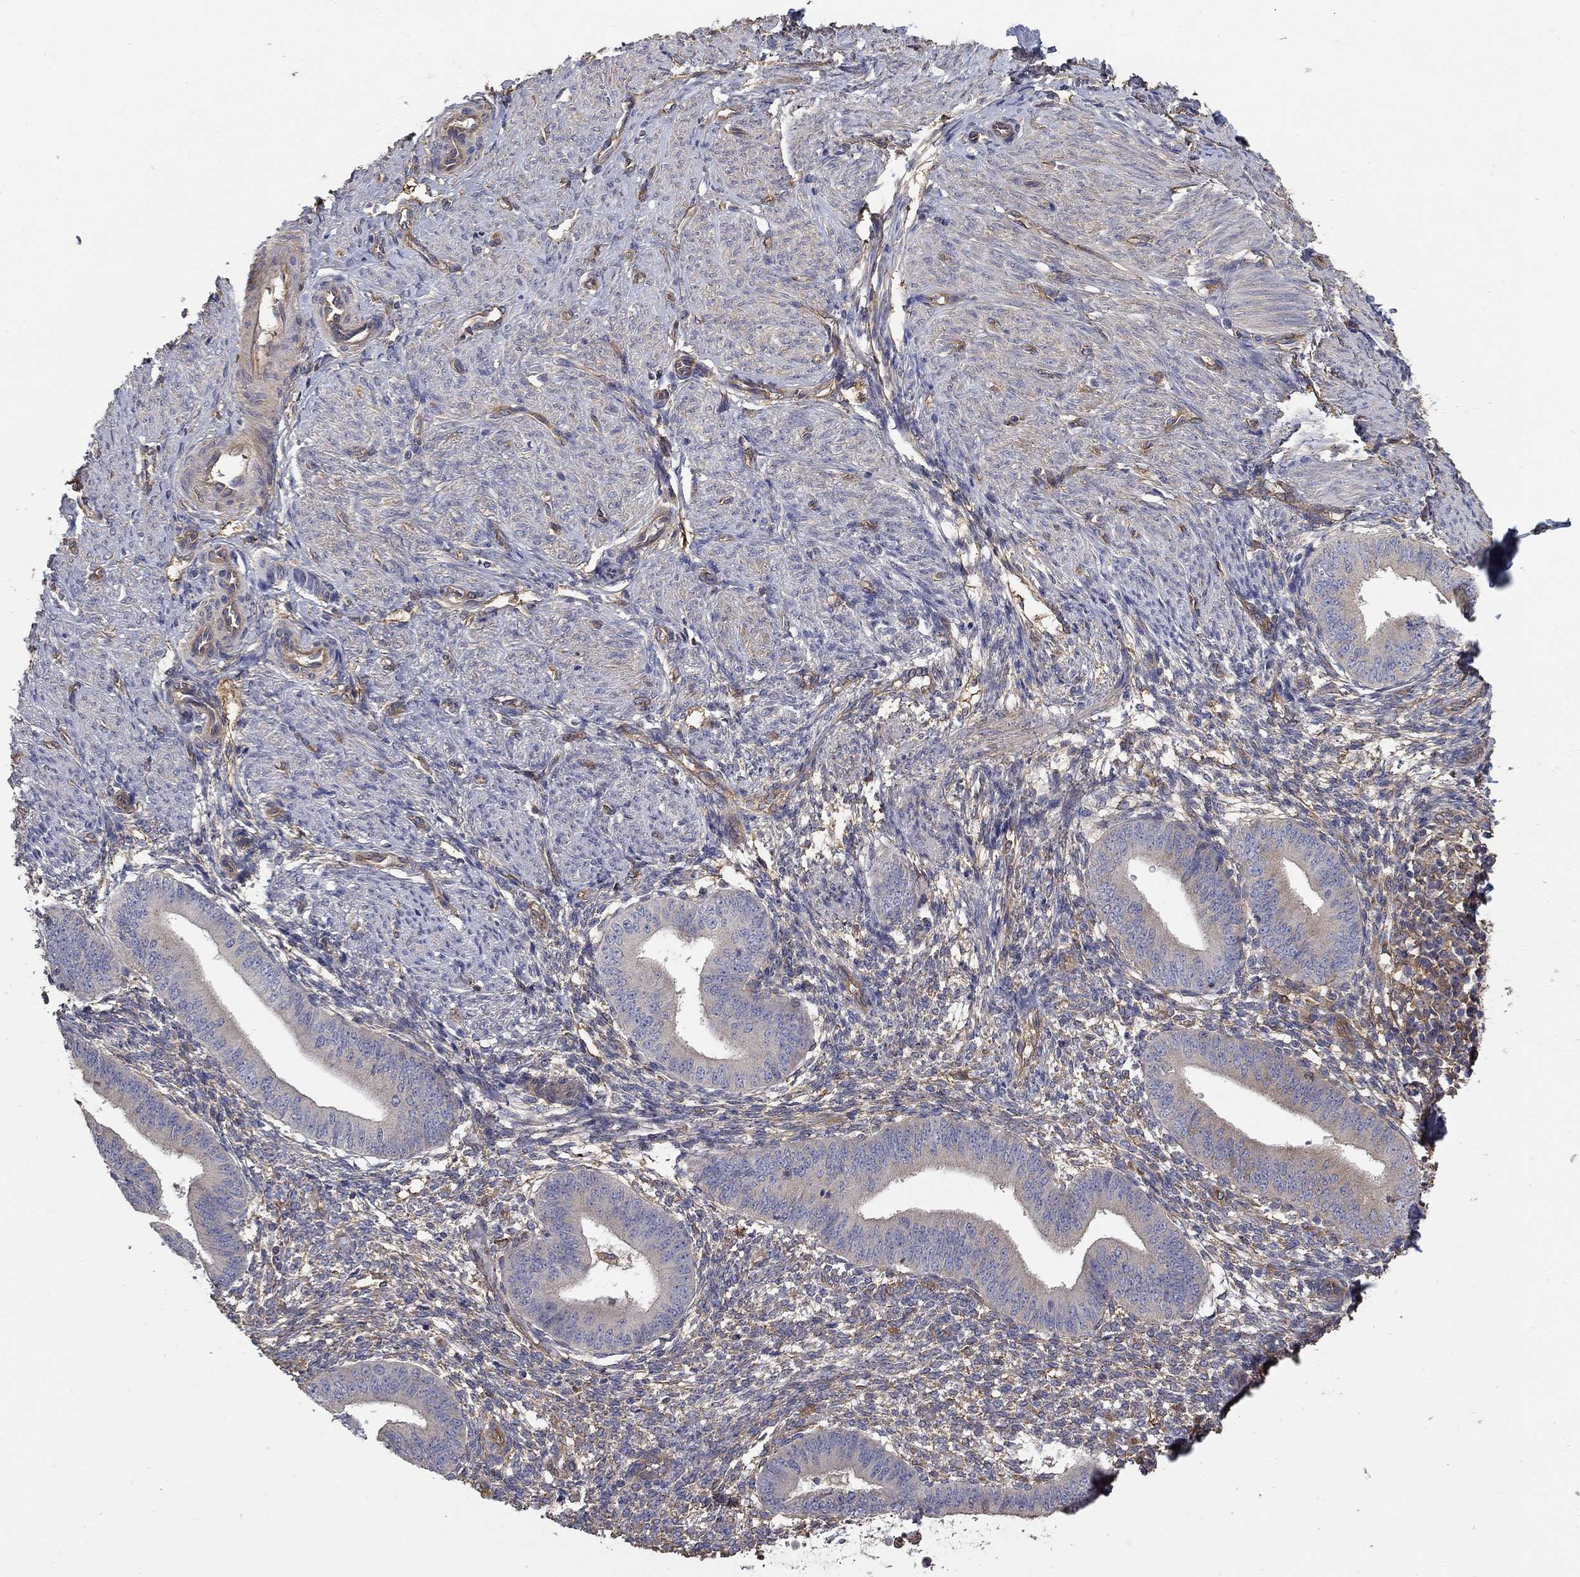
{"staining": {"intensity": "weak", "quantity": "25%-75%", "location": "cytoplasmic/membranous"}, "tissue": "endometrium", "cell_type": "Cells in endometrial stroma", "image_type": "normal", "snomed": [{"axis": "morphology", "description": "Normal tissue, NOS"}, {"axis": "topography", "description": "Endometrium"}], "caption": "Endometrium was stained to show a protein in brown. There is low levels of weak cytoplasmic/membranous positivity in about 25%-75% of cells in endometrial stroma. The protein is stained brown, and the nuclei are stained in blue (DAB (3,3'-diaminobenzidine) IHC with brightfield microscopy, high magnification).", "gene": "DPYSL2", "patient": {"sex": "female", "age": 47}}